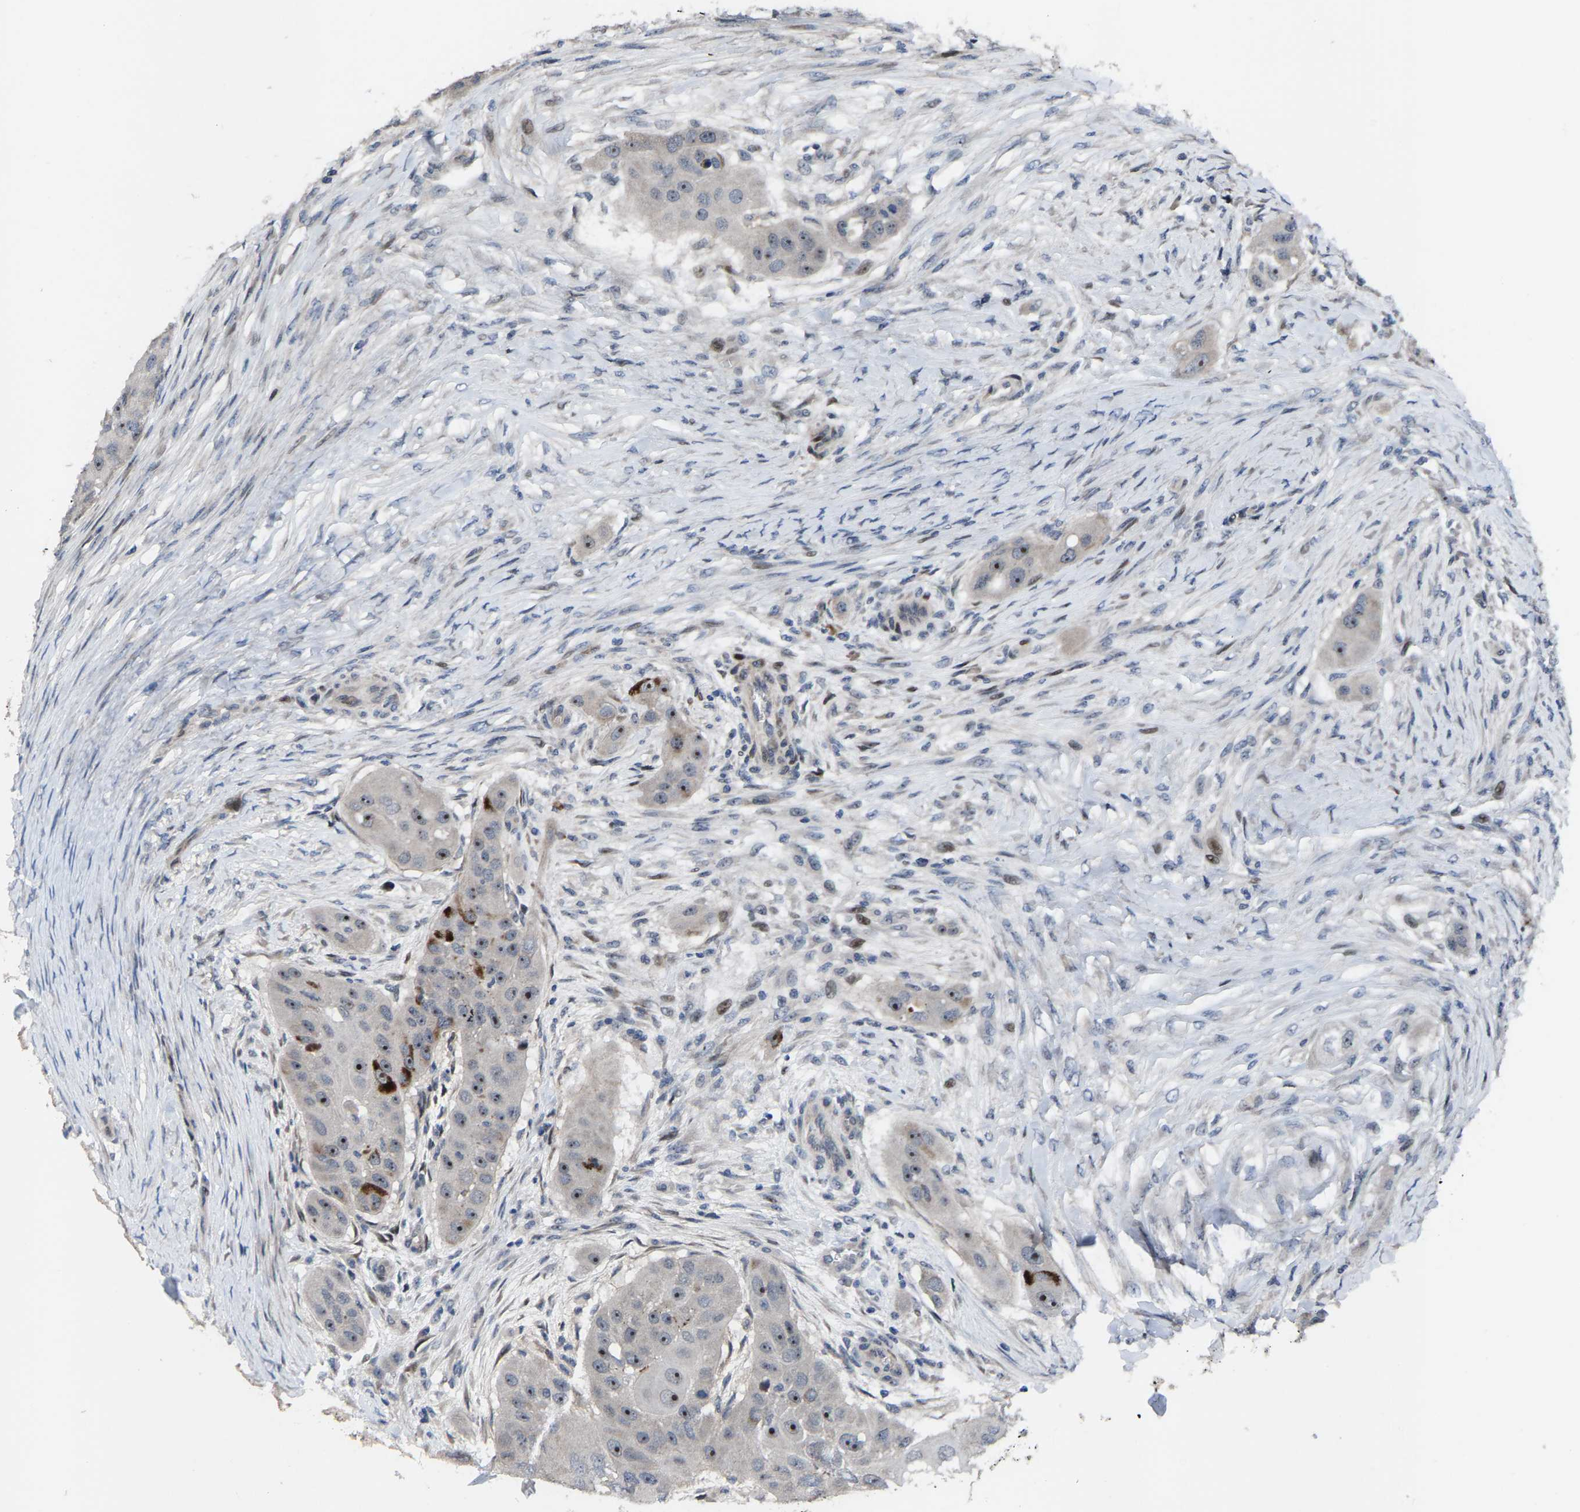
{"staining": {"intensity": "moderate", "quantity": "25%-75%", "location": "nuclear"}, "tissue": "head and neck cancer", "cell_type": "Tumor cells", "image_type": "cancer", "snomed": [{"axis": "morphology", "description": "Normal tissue, NOS"}, {"axis": "morphology", "description": "Squamous cell carcinoma, NOS"}, {"axis": "topography", "description": "Skeletal muscle"}, {"axis": "topography", "description": "Head-Neck"}], "caption": "Protein expression analysis of human head and neck cancer (squamous cell carcinoma) reveals moderate nuclear expression in approximately 25%-75% of tumor cells. Using DAB (3,3'-diaminobenzidine) (brown) and hematoxylin (blue) stains, captured at high magnification using brightfield microscopy.", "gene": "HAUS6", "patient": {"sex": "male", "age": 51}}